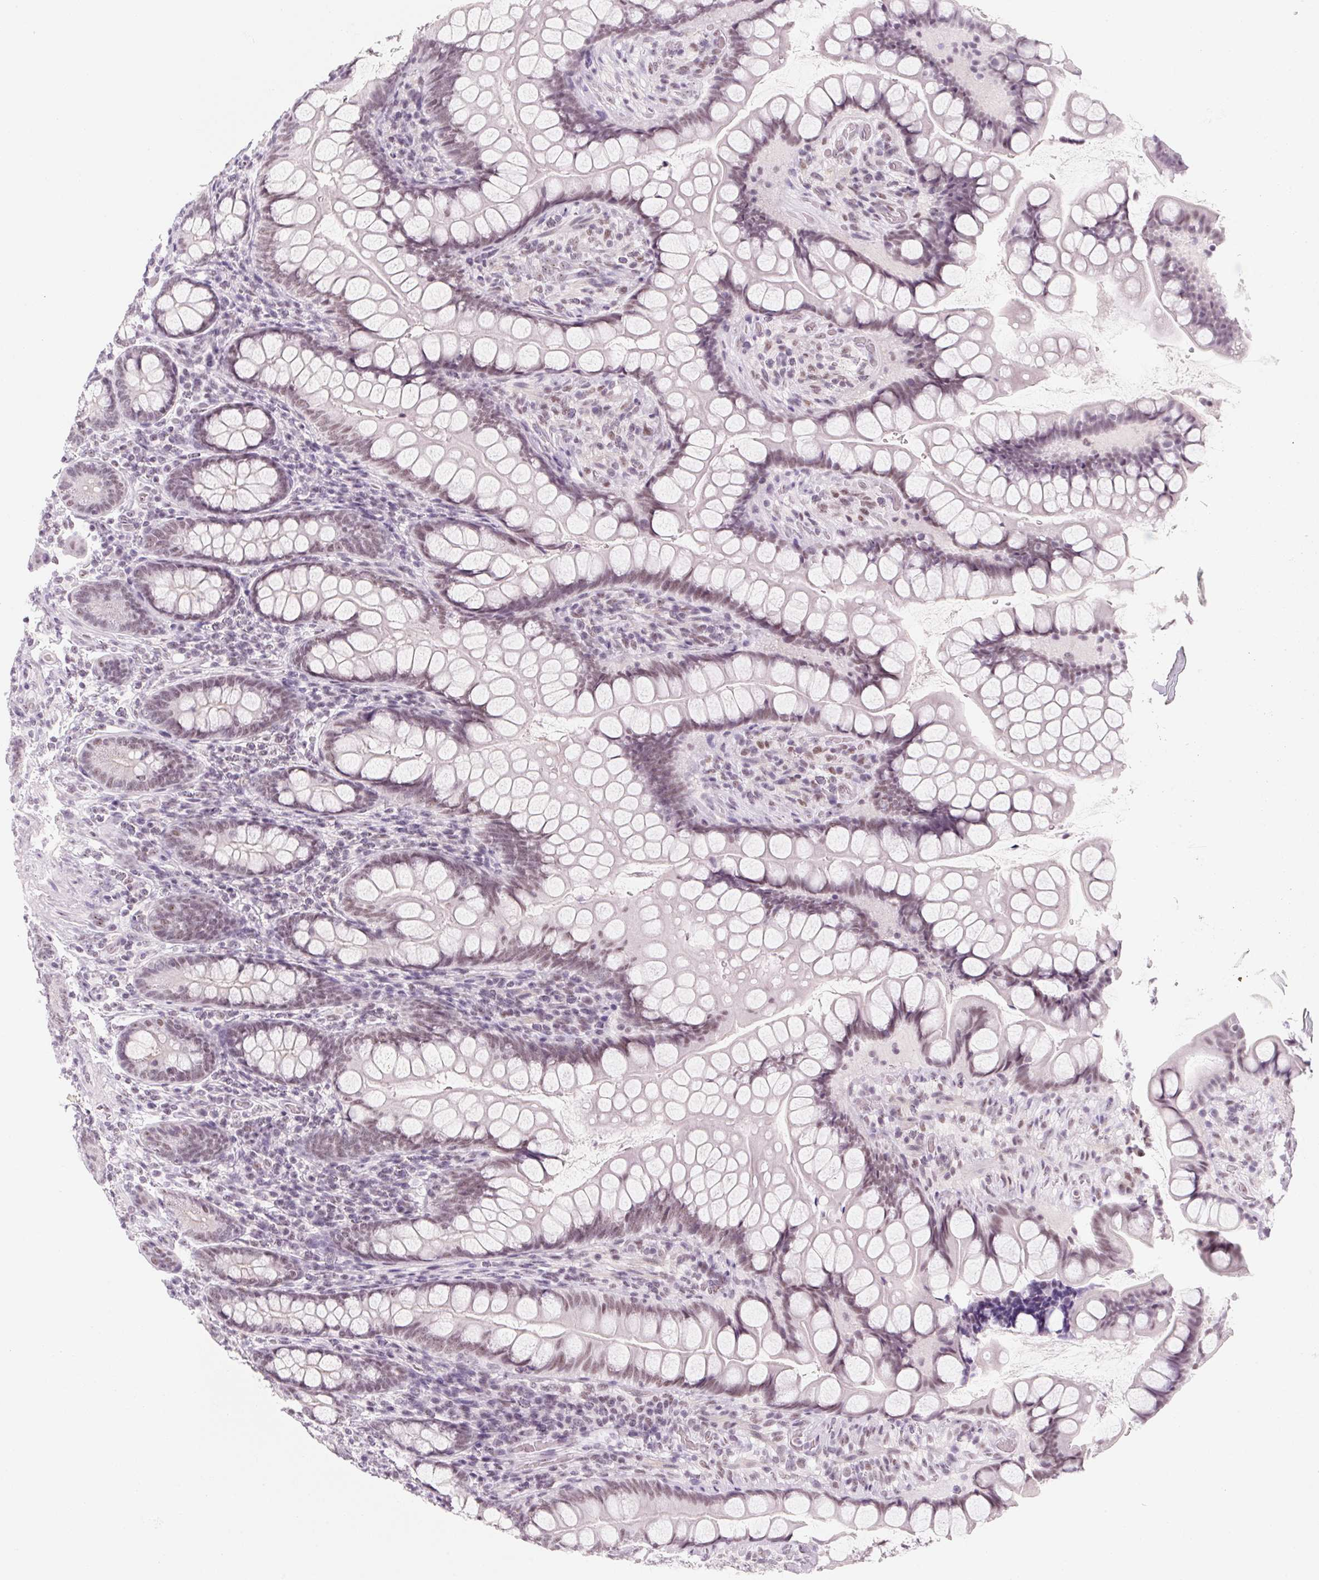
{"staining": {"intensity": "weak", "quantity": "25%-75%", "location": "nuclear"}, "tissue": "small intestine", "cell_type": "Glandular cells", "image_type": "normal", "snomed": [{"axis": "morphology", "description": "Normal tissue, NOS"}, {"axis": "topography", "description": "Small intestine"}], "caption": "Small intestine stained with a brown dye shows weak nuclear positive positivity in approximately 25%-75% of glandular cells.", "gene": "ZIC4", "patient": {"sex": "male", "age": 70}}